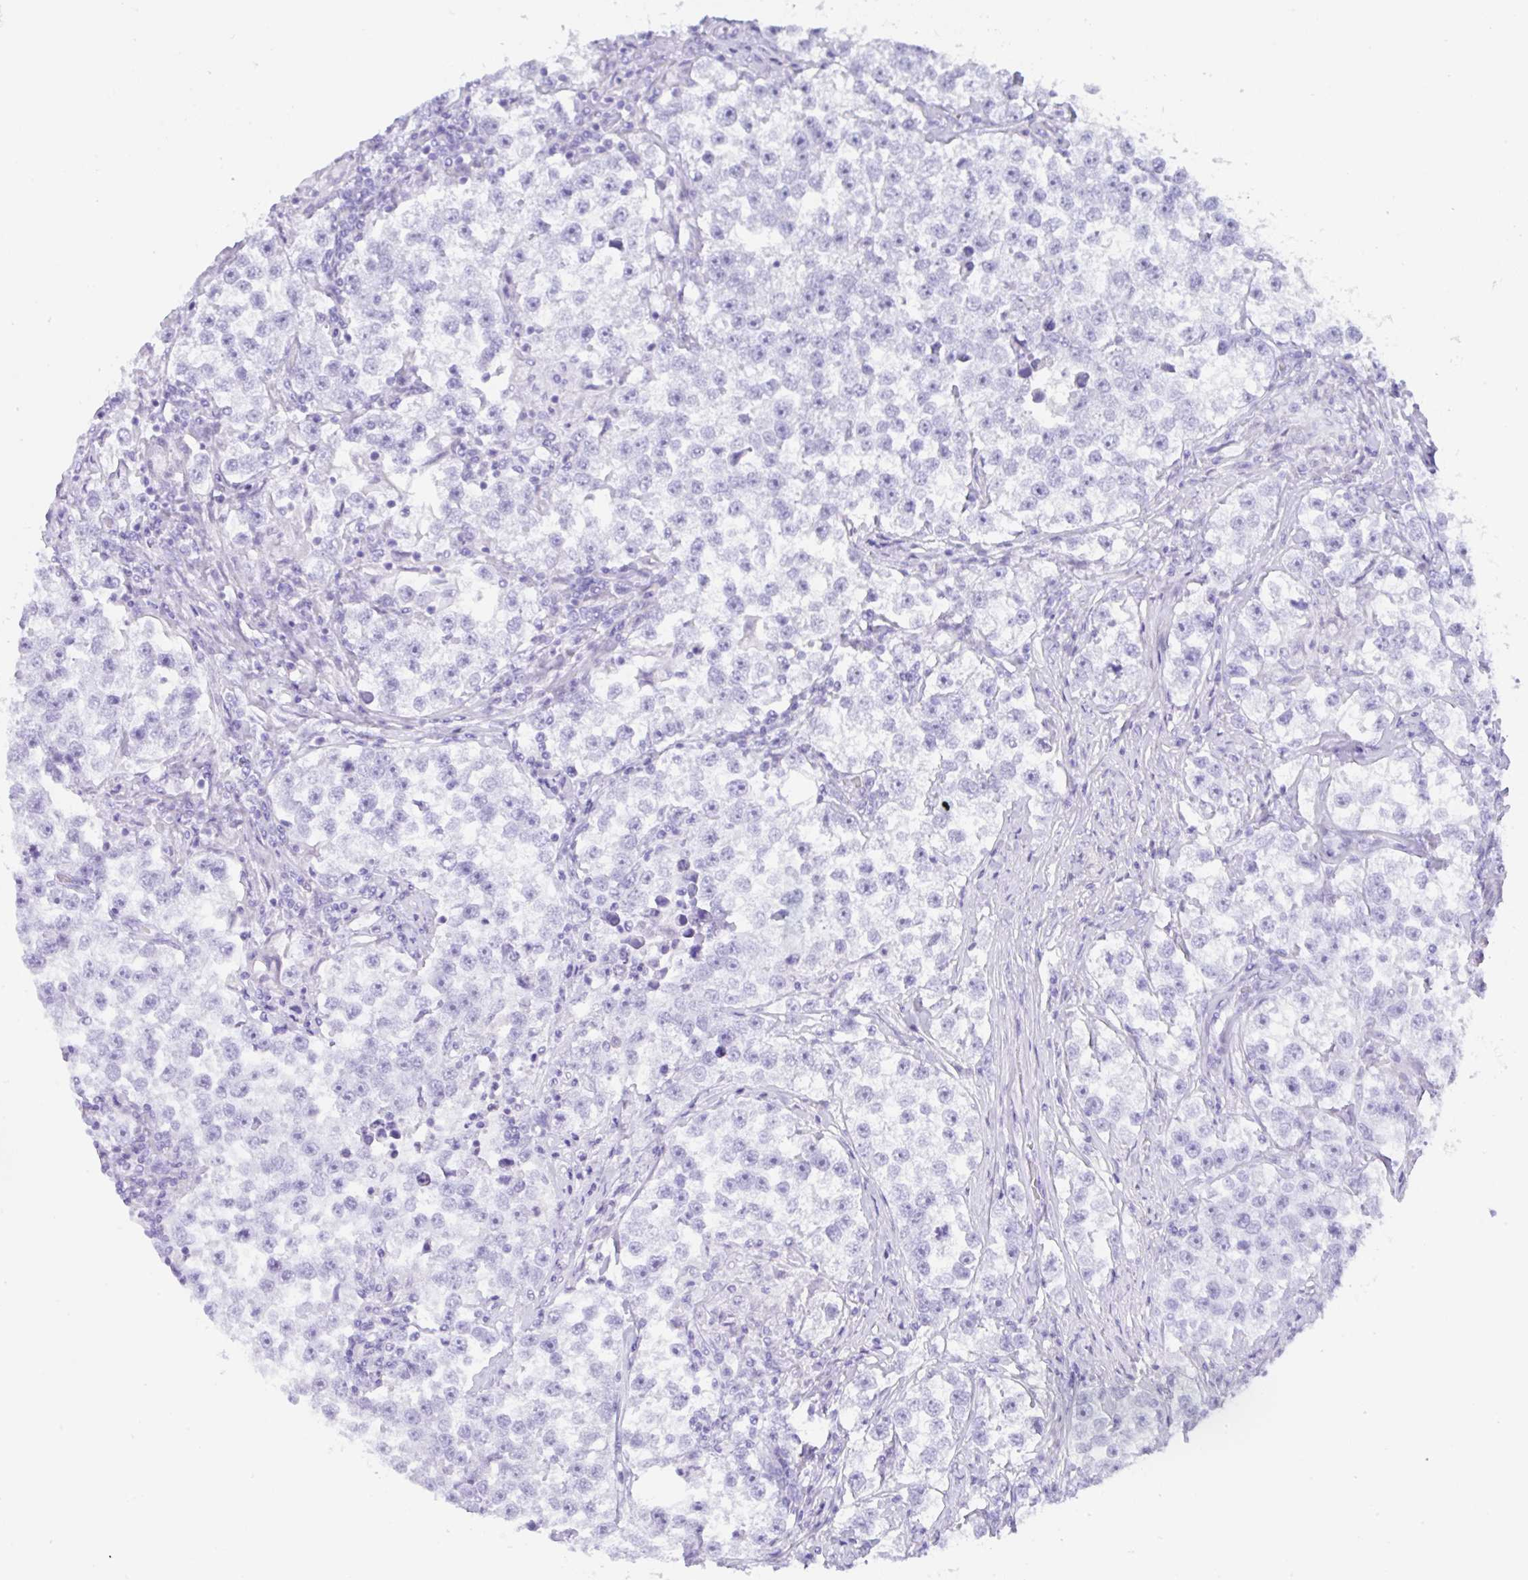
{"staining": {"intensity": "negative", "quantity": "none", "location": "none"}, "tissue": "testis cancer", "cell_type": "Tumor cells", "image_type": "cancer", "snomed": [{"axis": "morphology", "description": "Seminoma, NOS"}, {"axis": "topography", "description": "Testis"}], "caption": "Seminoma (testis) was stained to show a protein in brown. There is no significant staining in tumor cells.", "gene": "CPA1", "patient": {"sex": "male", "age": 46}}